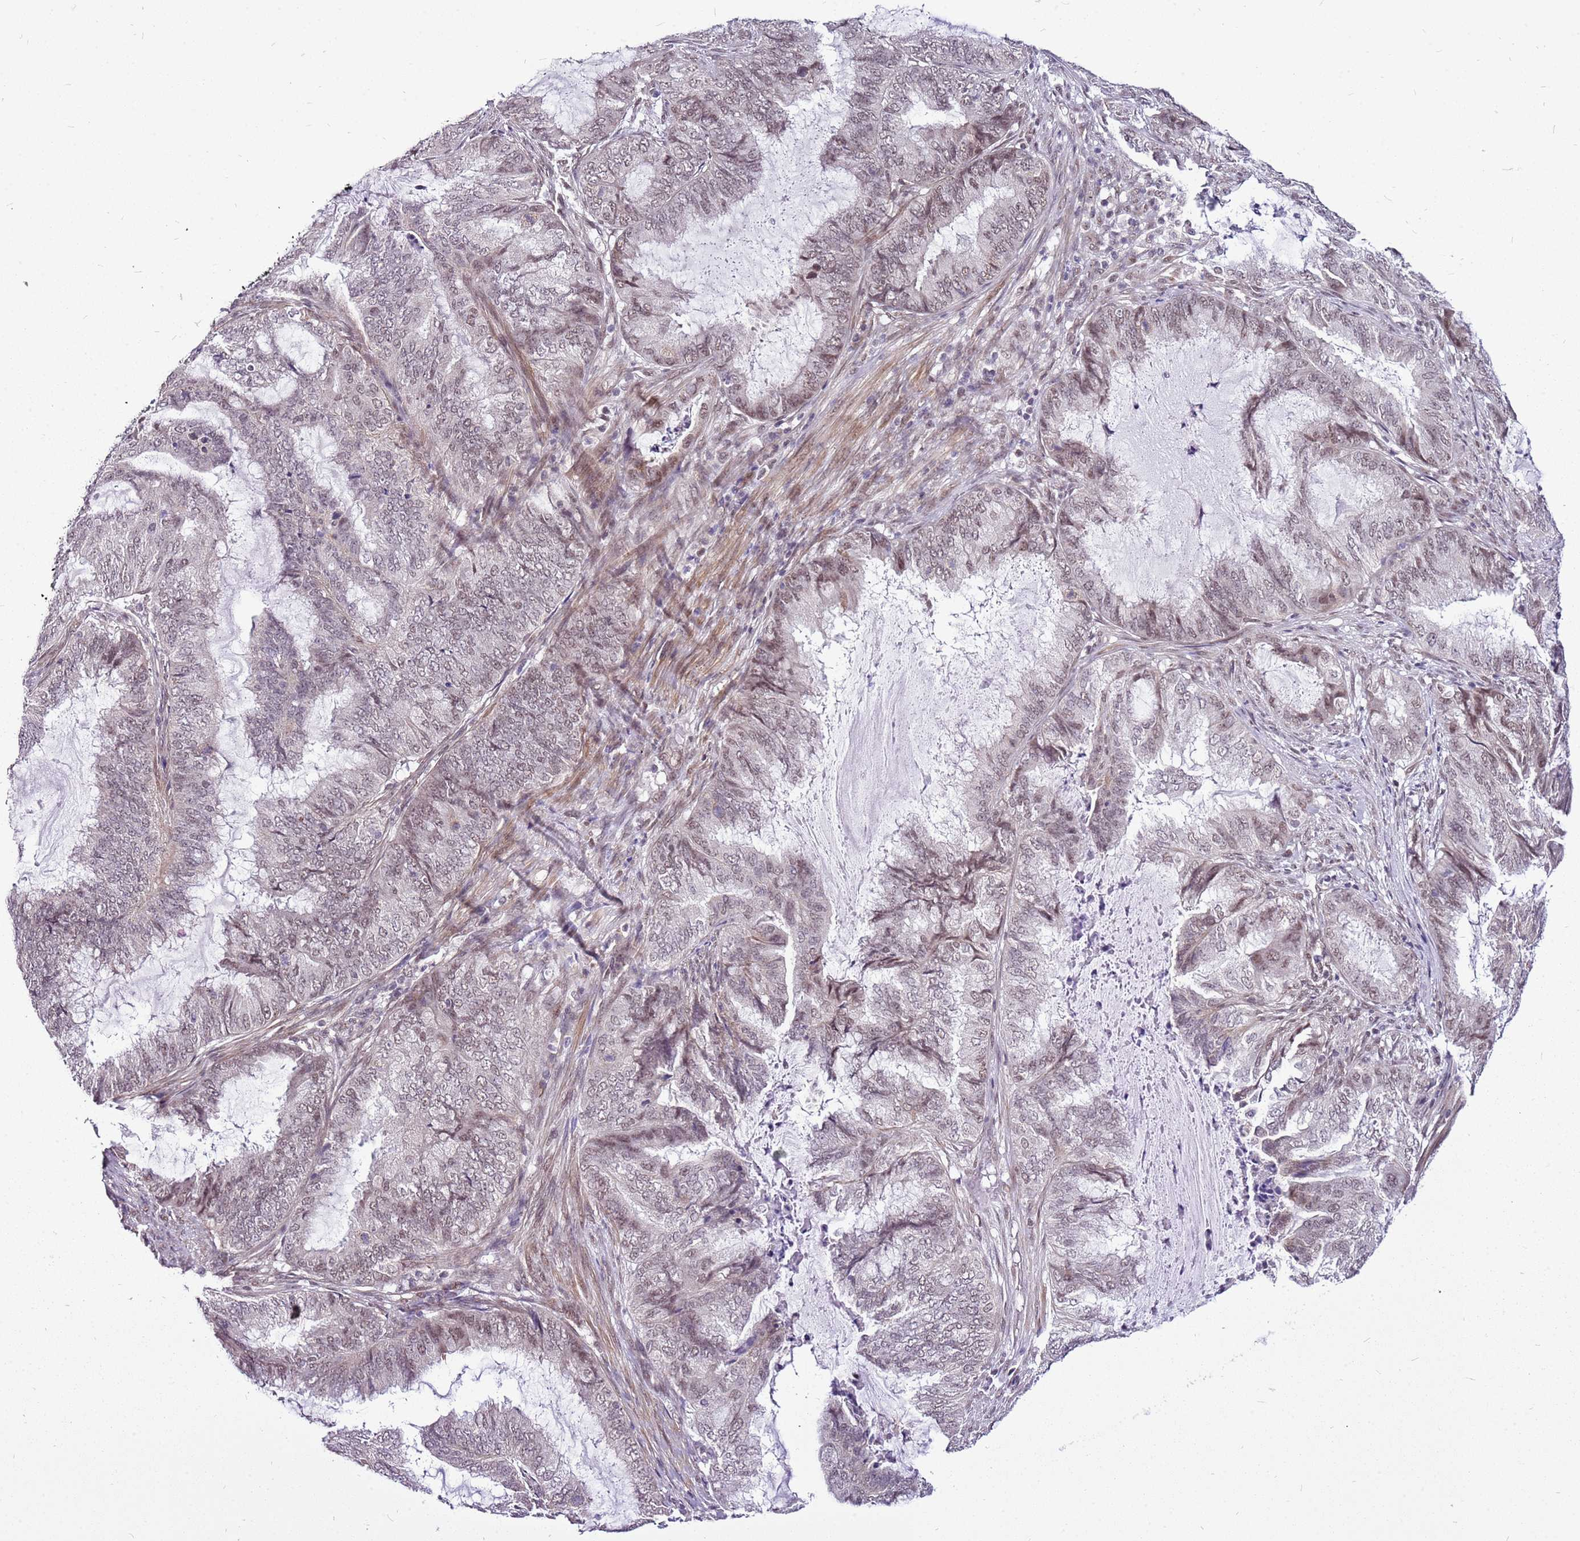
{"staining": {"intensity": "weak", "quantity": "25%-75%", "location": "nuclear"}, "tissue": "endometrial cancer", "cell_type": "Tumor cells", "image_type": "cancer", "snomed": [{"axis": "morphology", "description": "Adenocarcinoma, NOS"}, {"axis": "topography", "description": "Endometrium"}], "caption": "Weak nuclear expression for a protein is seen in approximately 25%-75% of tumor cells of endometrial cancer using IHC.", "gene": "CCDC166", "patient": {"sex": "female", "age": 51}}